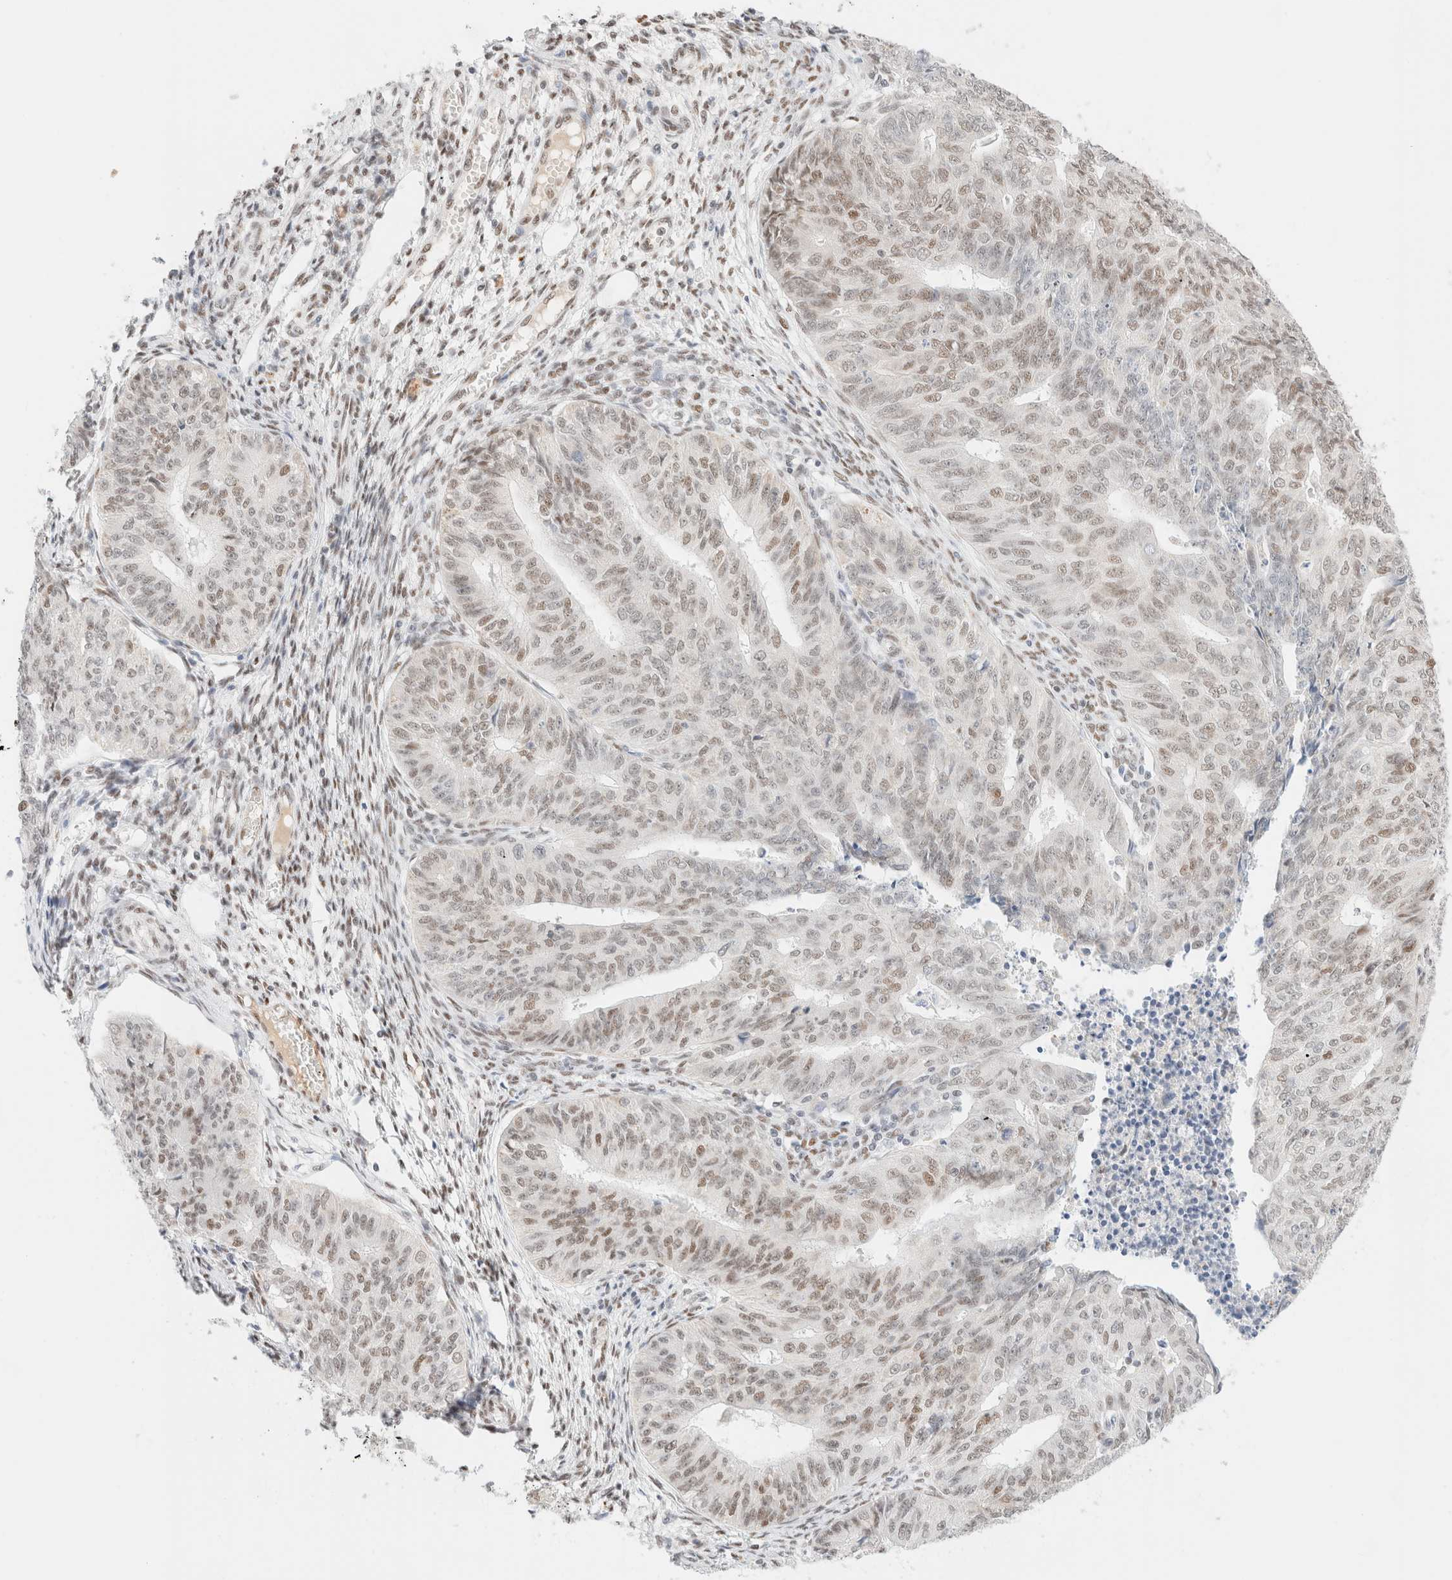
{"staining": {"intensity": "moderate", "quantity": ">75%", "location": "nuclear"}, "tissue": "endometrial cancer", "cell_type": "Tumor cells", "image_type": "cancer", "snomed": [{"axis": "morphology", "description": "Adenocarcinoma, NOS"}, {"axis": "topography", "description": "Endometrium"}], "caption": "A micrograph showing moderate nuclear staining in approximately >75% of tumor cells in endometrial adenocarcinoma, as visualized by brown immunohistochemical staining.", "gene": "CIC", "patient": {"sex": "female", "age": 32}}